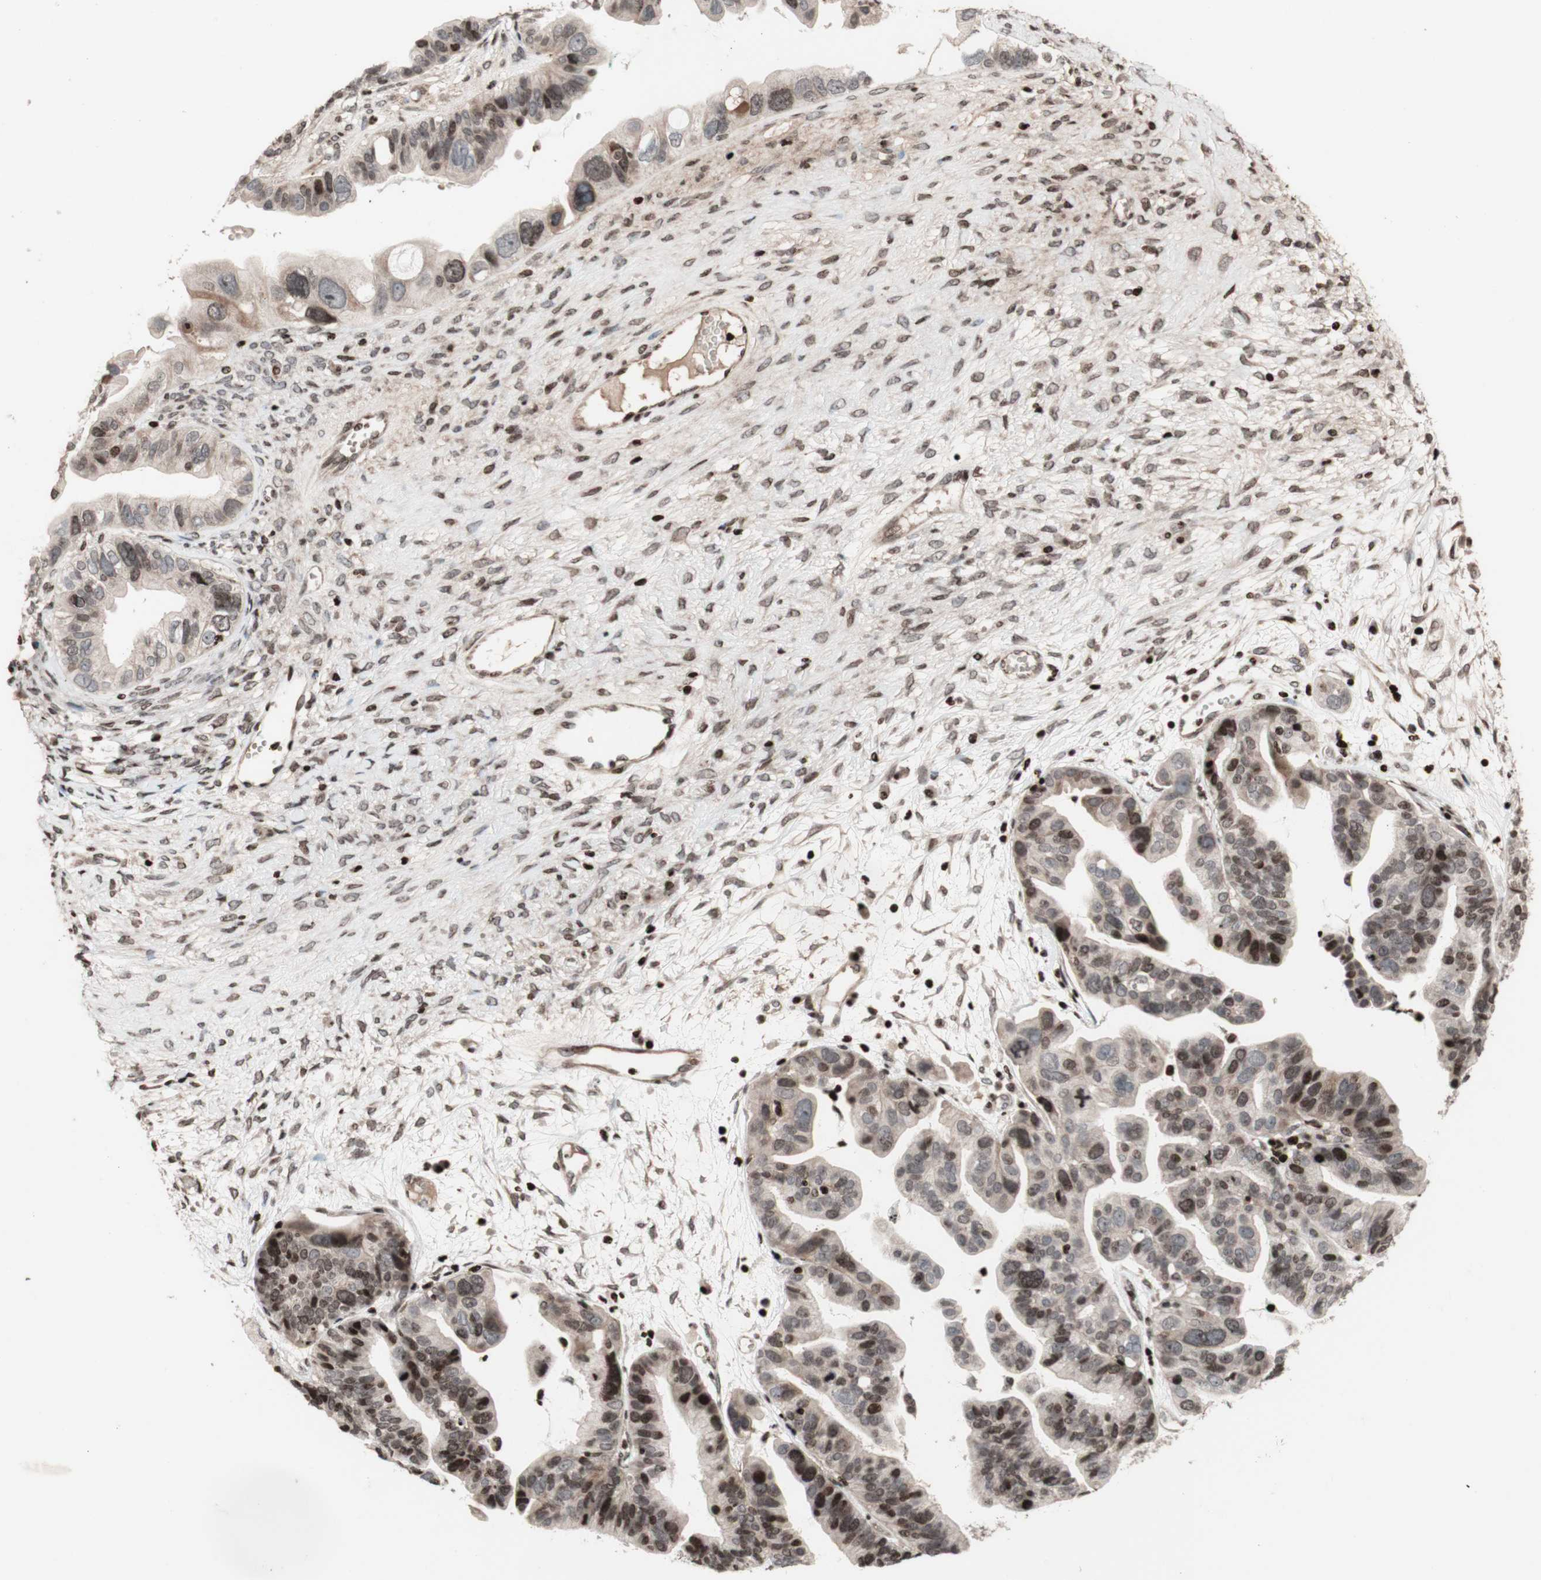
{"staining": {"intensity": "moderate", "quantity": "<25%", "location": "cytoplasmic/membranous,nuclear"}, "tissue": "ovarian cancer", "cell_type": "Tumor cells", "image_type": "cancer", "snomed": [{"axis": "morphology", "description": "Cystadenocarcinoma, serous, NOS"}, {"axis": "topography", "description": "Ovary"}], "caption": "Immunohistochemical staining of ovarian cancer (serous cystadenocarcinoma) shows moderate cytoplasmic/membranous and nuclear protein expression in approximately <25% of tumor cells.", "gene": "POLA1", "patient": {"sex": "female", "age": 56}}